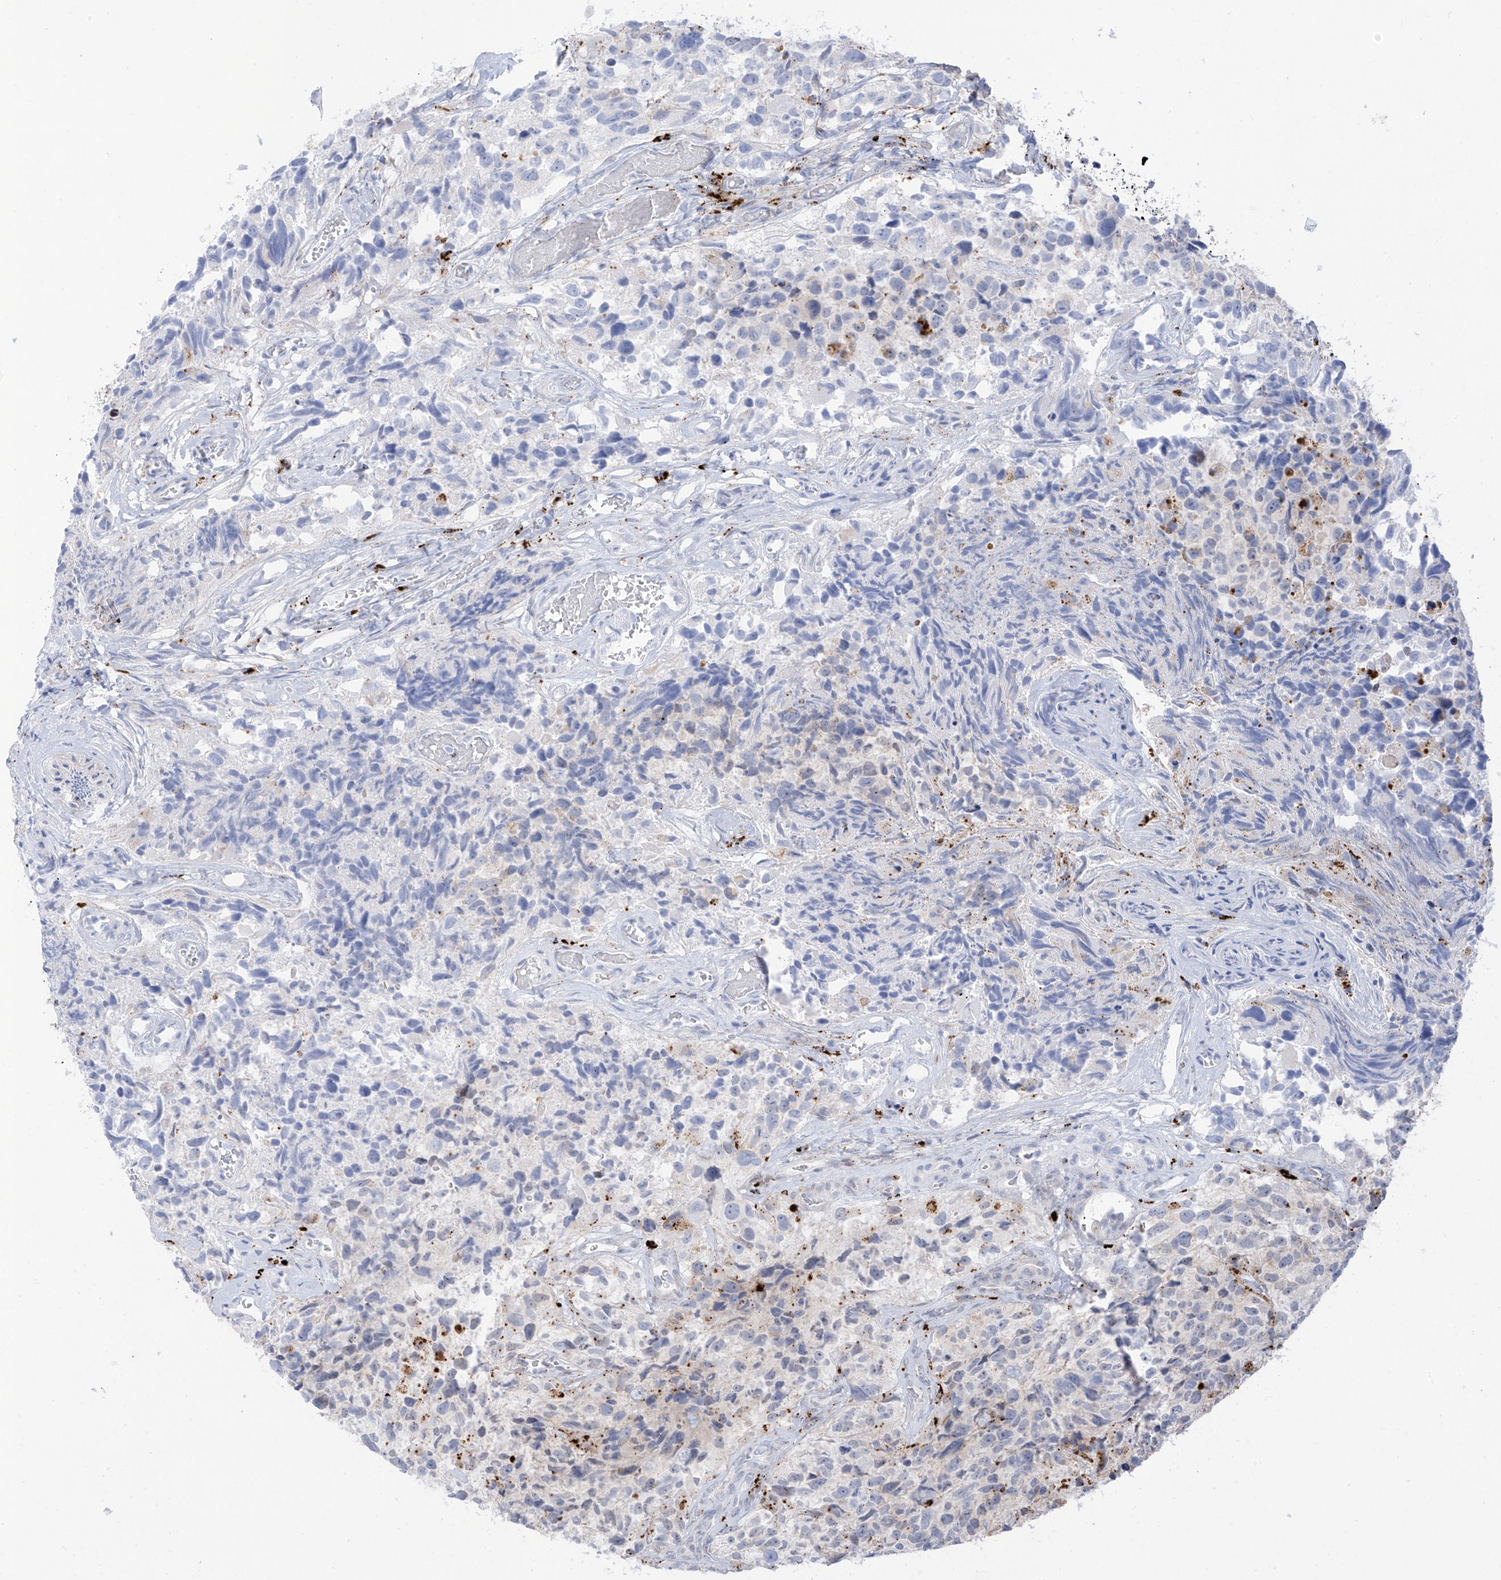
{"staining": {"intensity": "negative", "quantity": "none", "location": "none"}, "tissue": "glioma", "cell_type": "Tumor cells", "image_type": "cancer", "snomed": [{"axis": "morphology", "description": "Glioma, malignant, High grade"}, {"axis": "topography", "description": "Brain"}], "caption": "Photomicrograph shows no protein staining in tumor cells of glioma tissue. Brightfield microscopy of immunohistochemistry stained with DAB (brown) and hematoxylin (blue), captured at high magnification.", "gene": "PSPH", "patient": {"sex": "male", "age": 69}}